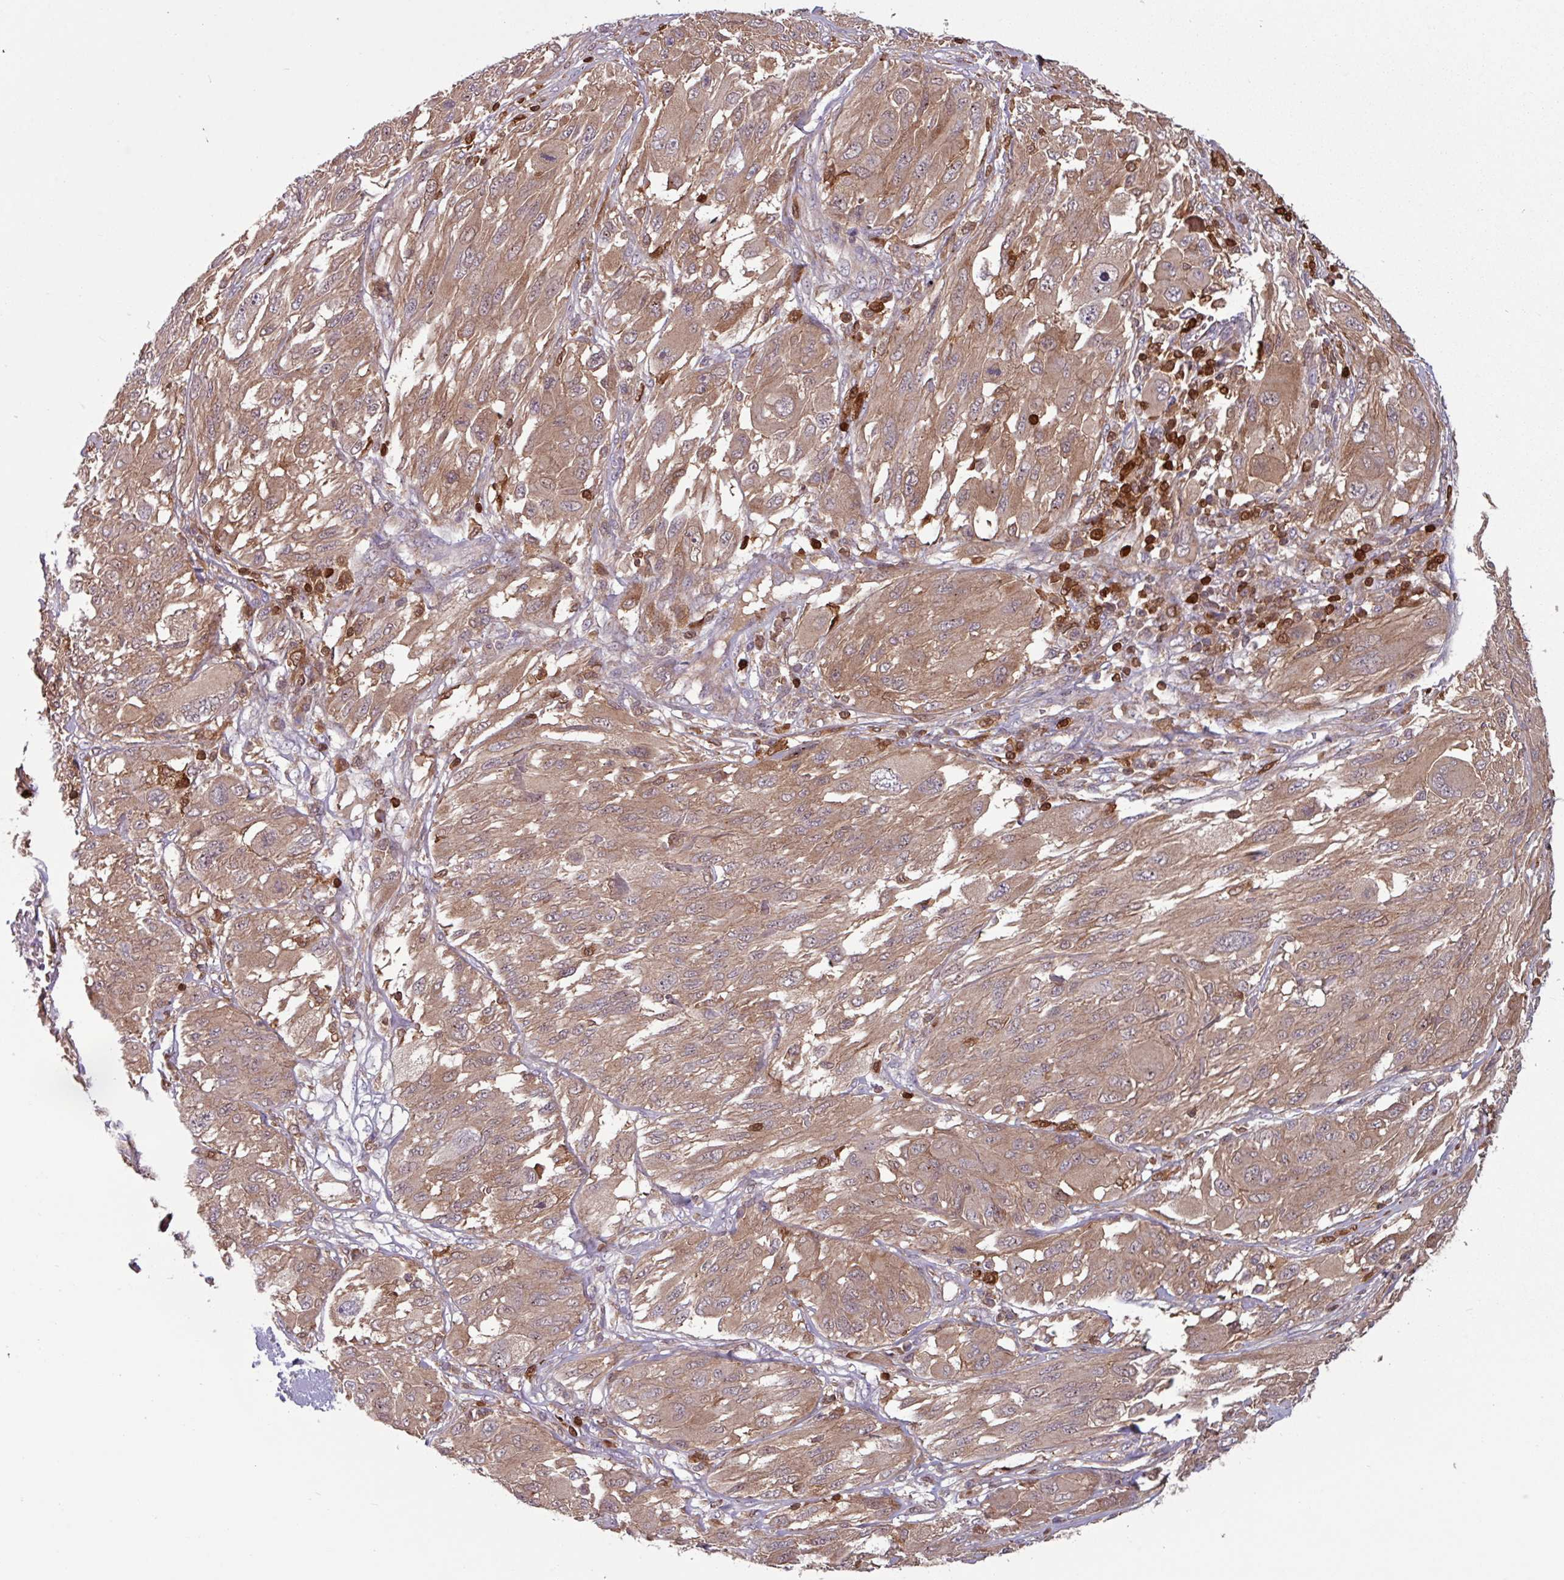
{"staining": {"intensity": "moderate", "quantity": ">75%", "location": "cytoplasmic/membranous,nuclear"}, "tissue": "melanoma", "cell_type": "Tumor cells", "image_type": "cancer", "snomed": [{"axis": "morphology", "description": "Malignant melanoma, NOS"}, {"axis": "topography", "description": "Skin"}], "caption": "This is a photomicrograph of IHC staining of malignant melanoma, which shows moderate staining in the cytoplasmic/membranous and nuclear of tumor cells.", "gene": "SEC61G", "patient": {"sex": "female", "age": 91}}